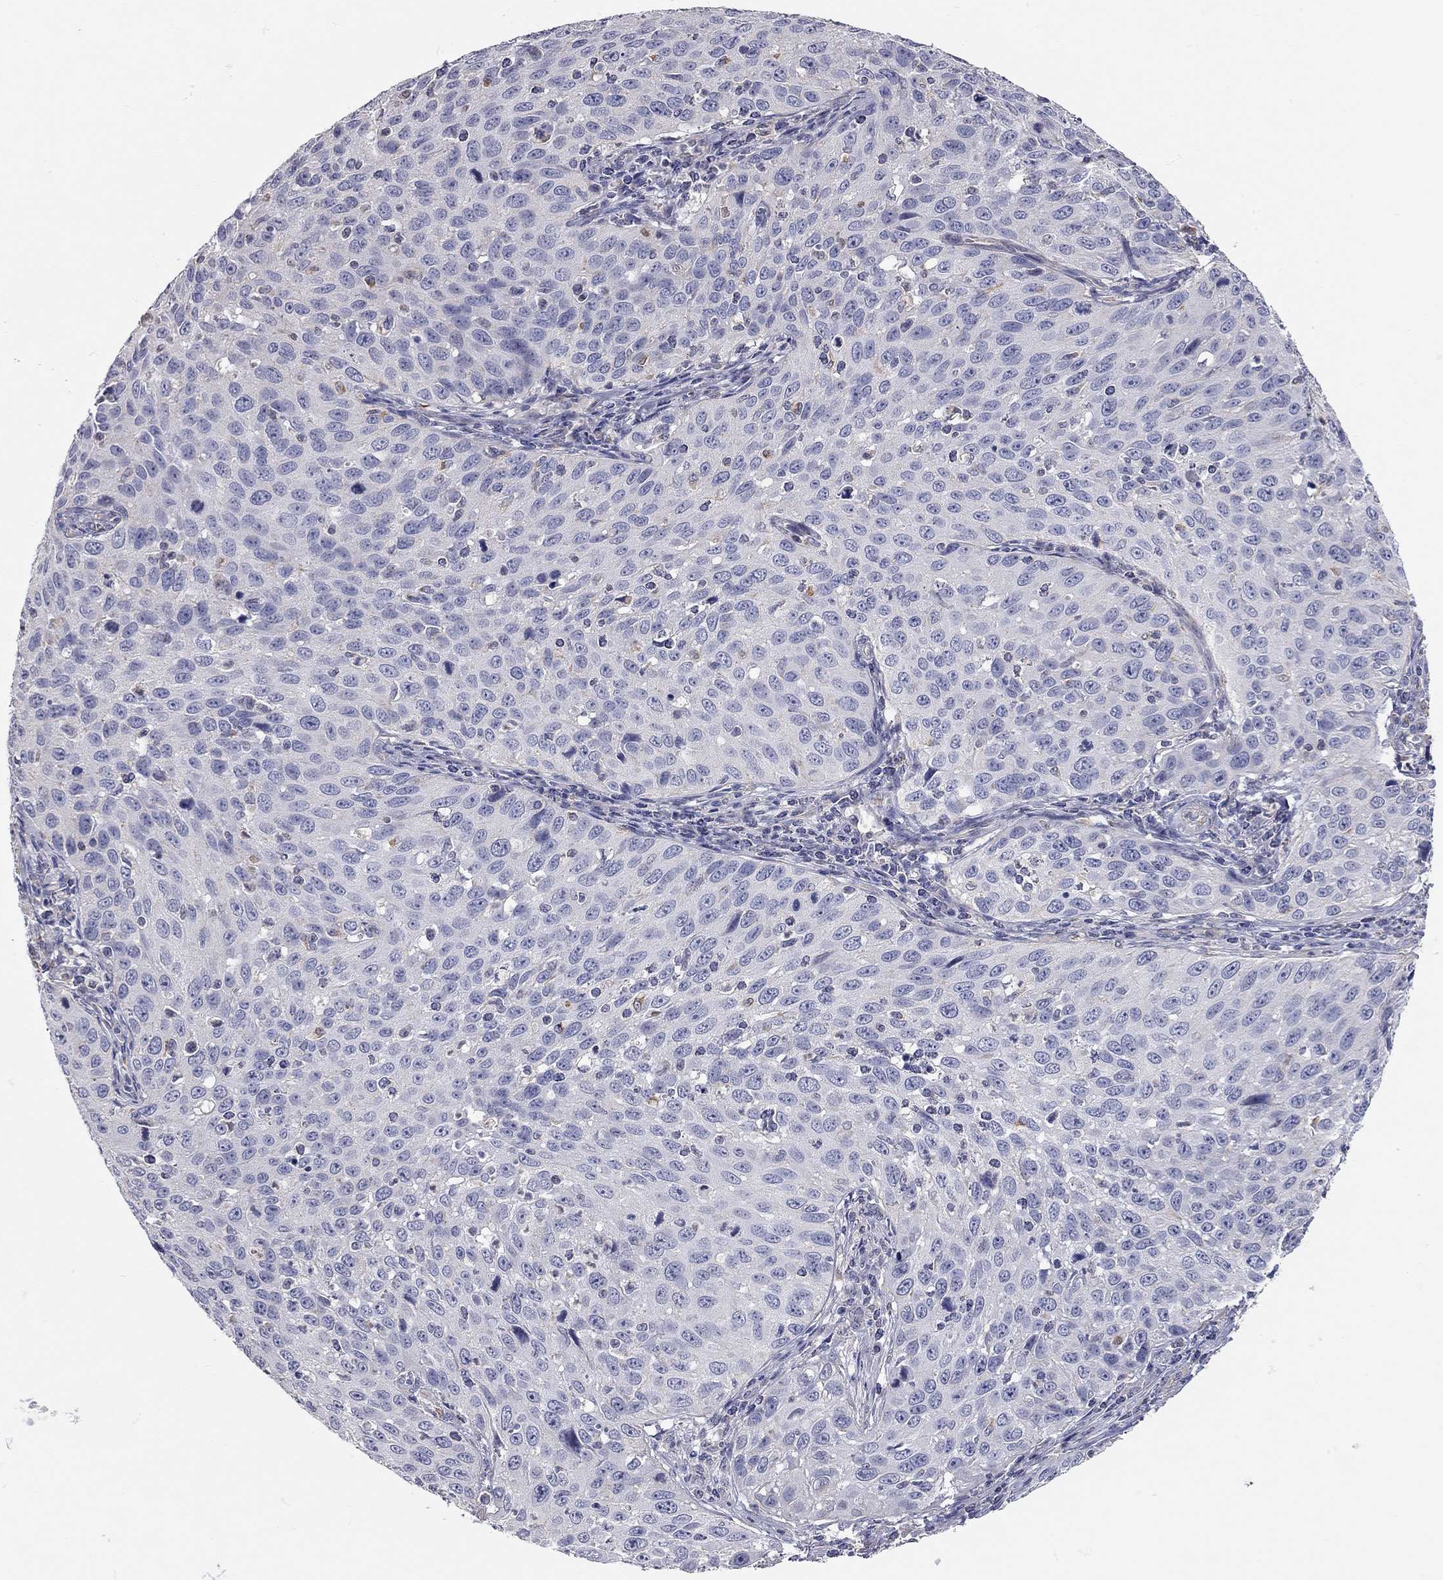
{"staining": {"intensity": "negative", "quantity": "none", "location": "none"}, "tissue": "cervical cancer", "cell_type": "Tumor cells", "image_type": "cancer", "snomed": [{"axis": "morphology", "description": "Squamous cell carcinoma, NOS"}, {"axis": "topography", "description": "Cervix"}], "caption": "This is an immunohistochemistry (IHC) micrograph of squamous cell carcinoma (cervical). There is no expression in tumor cells.", "gene": "C10orf90", "patient": {"sex": "female", "age": 26}}